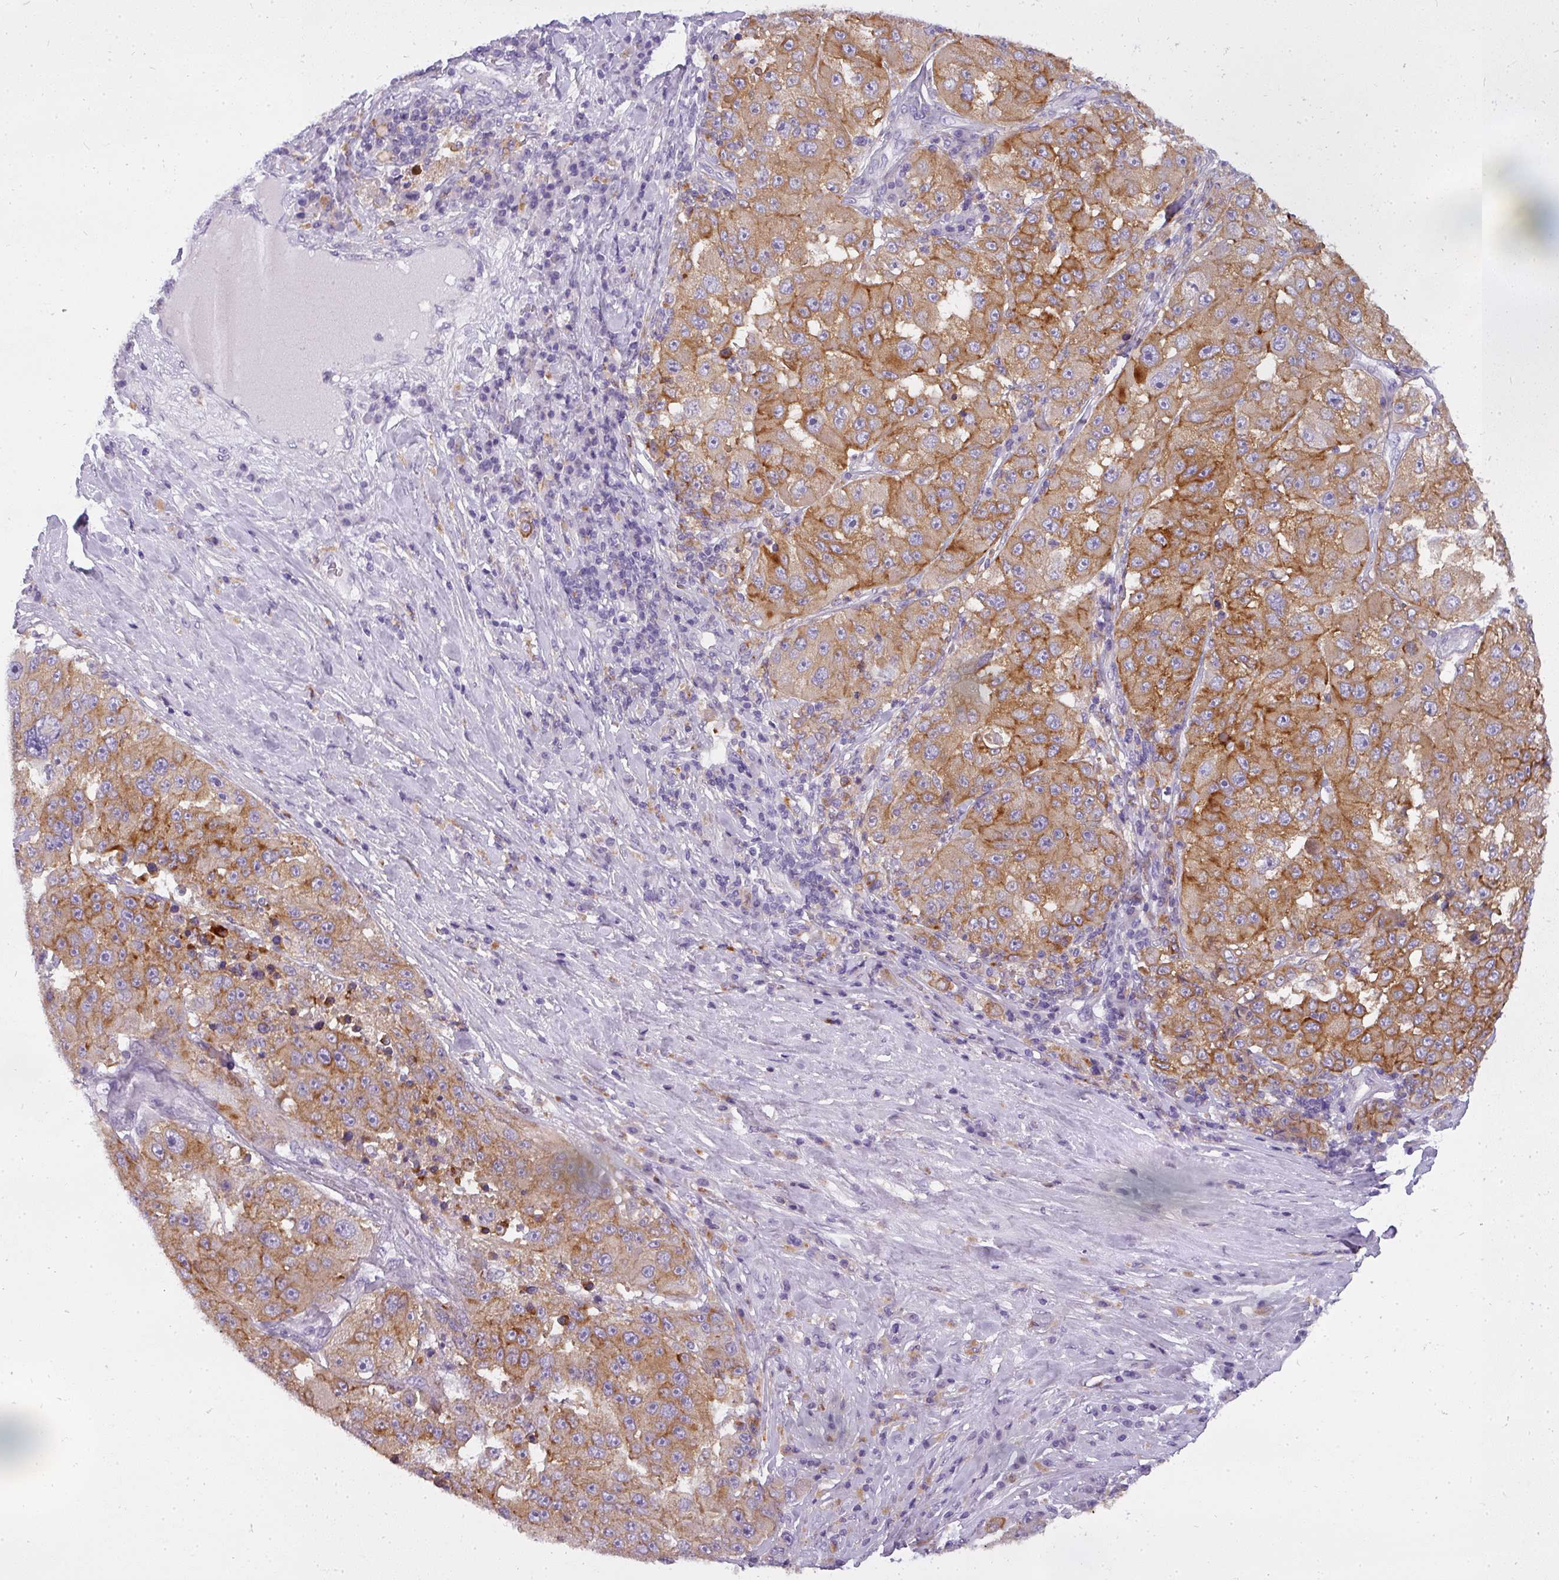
{"staining": {"intensity": "moderate", "quantity": ">75%", "location": "cytoplasmic/membranous"}, "tissue": "melanoma", "cell_type": "Tumor cells", "image_type": "cancer", "snomed": [{"axis": "morphology", "description": "Malignant melanoma, Metastatic site"}, {"axis": "topography", "description": "Lymph node"}], "caption": "DAB immunohistochemical staining of melanoma displays moderate cytoplasmic/membranous protein expression in approximately >75% of tumor cells. (DAB = brown stain, brightfield microscopy at high magnification).", "gene": "ATP6V1D", "patient": {"sex": "male", "age": 62}}